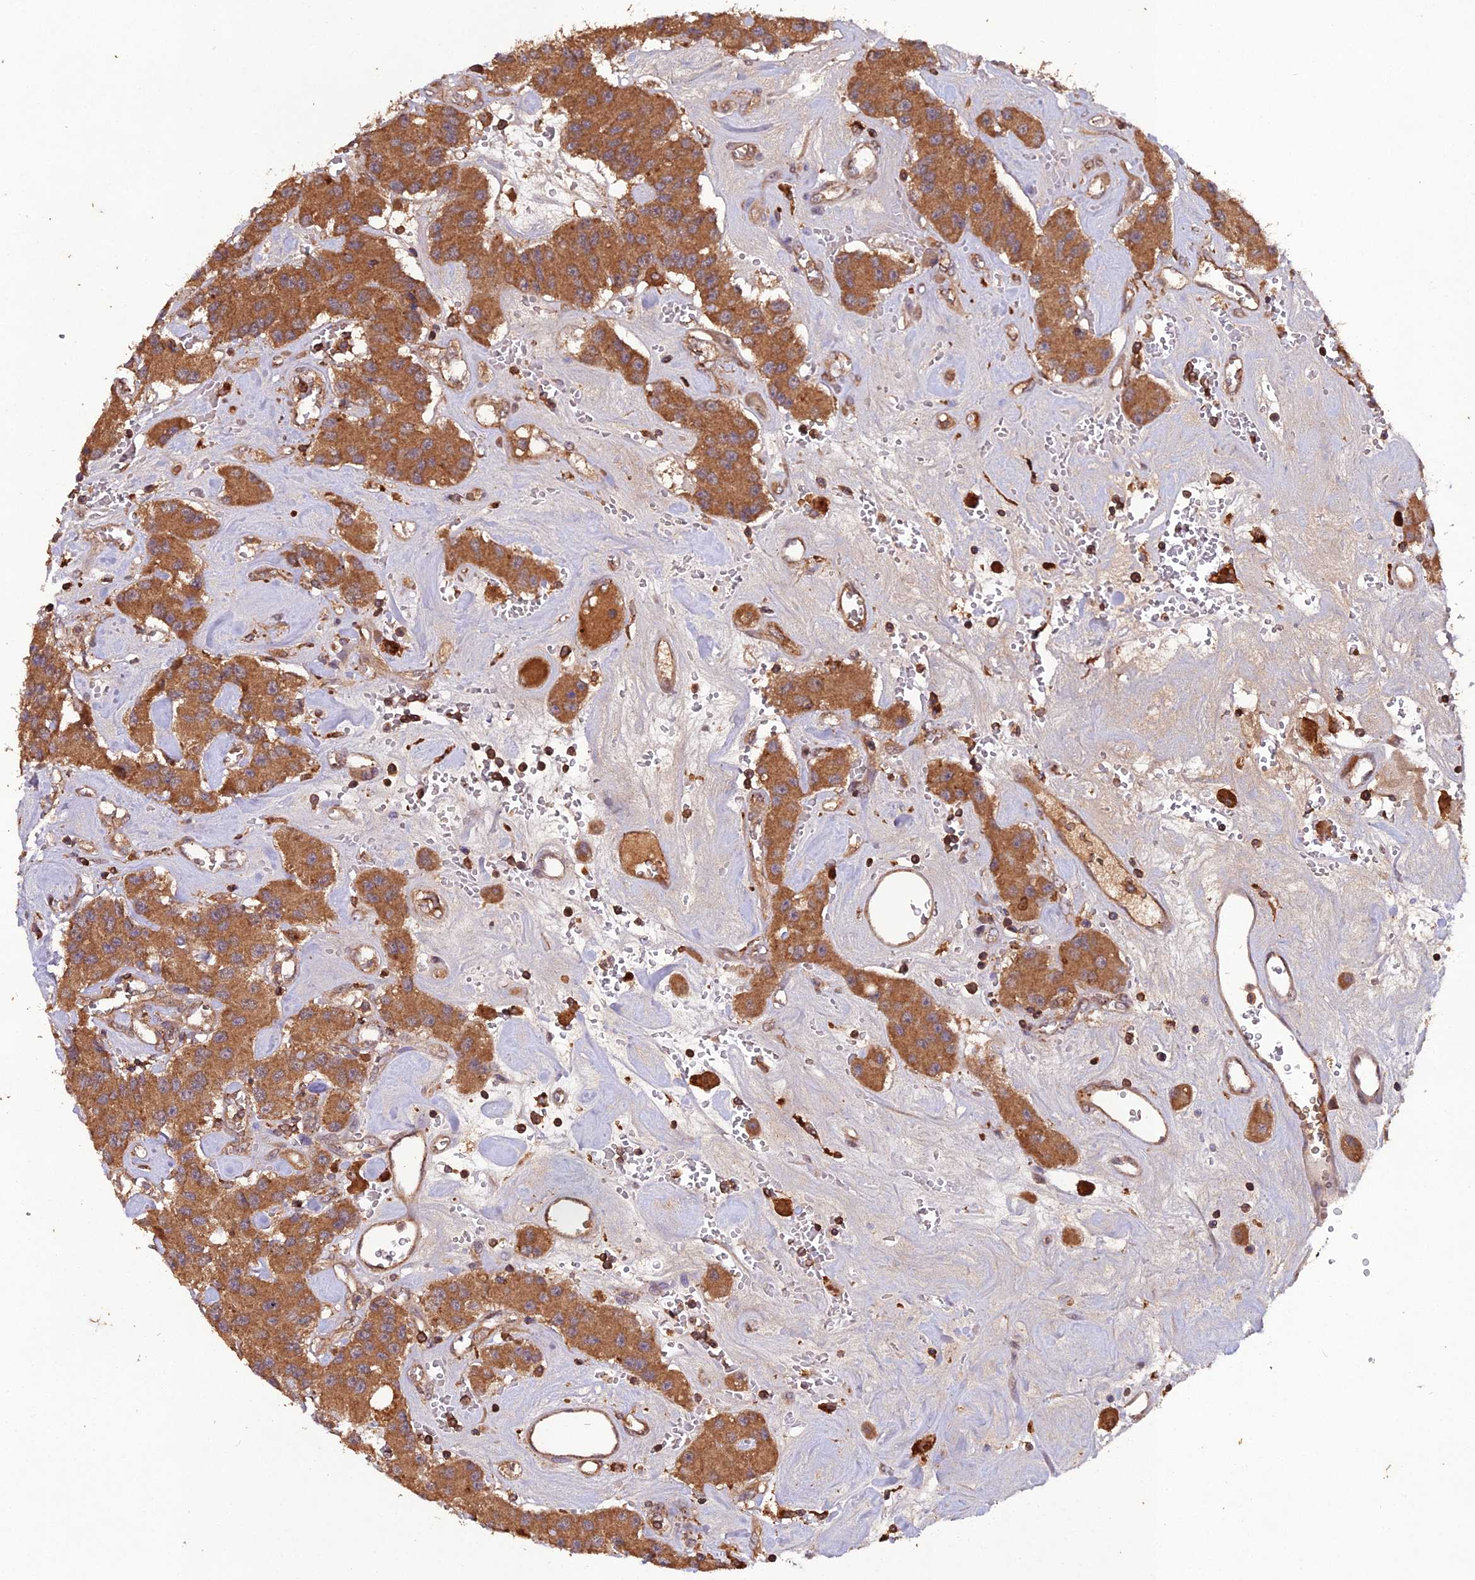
{"staining": {"intensity": "moderate", "quantity": ">75%", "location": "cytoplasmic/membranous"}, "tissue": "carcinoid", "cell_type": "Tumor cells", "image_type": "cancer", "snomed": [{"axis": "morphology", "description": "Carcinoid, malignant, NOS"}, {"axis": "topography", "description": "Pancreas"}], "caption": "Human malignant carcinoid stained with a protein marker exhibits moderate staining in tumor cells.", "gene": "TMEM258", "patient": {"sex": "male", "age": 41}}